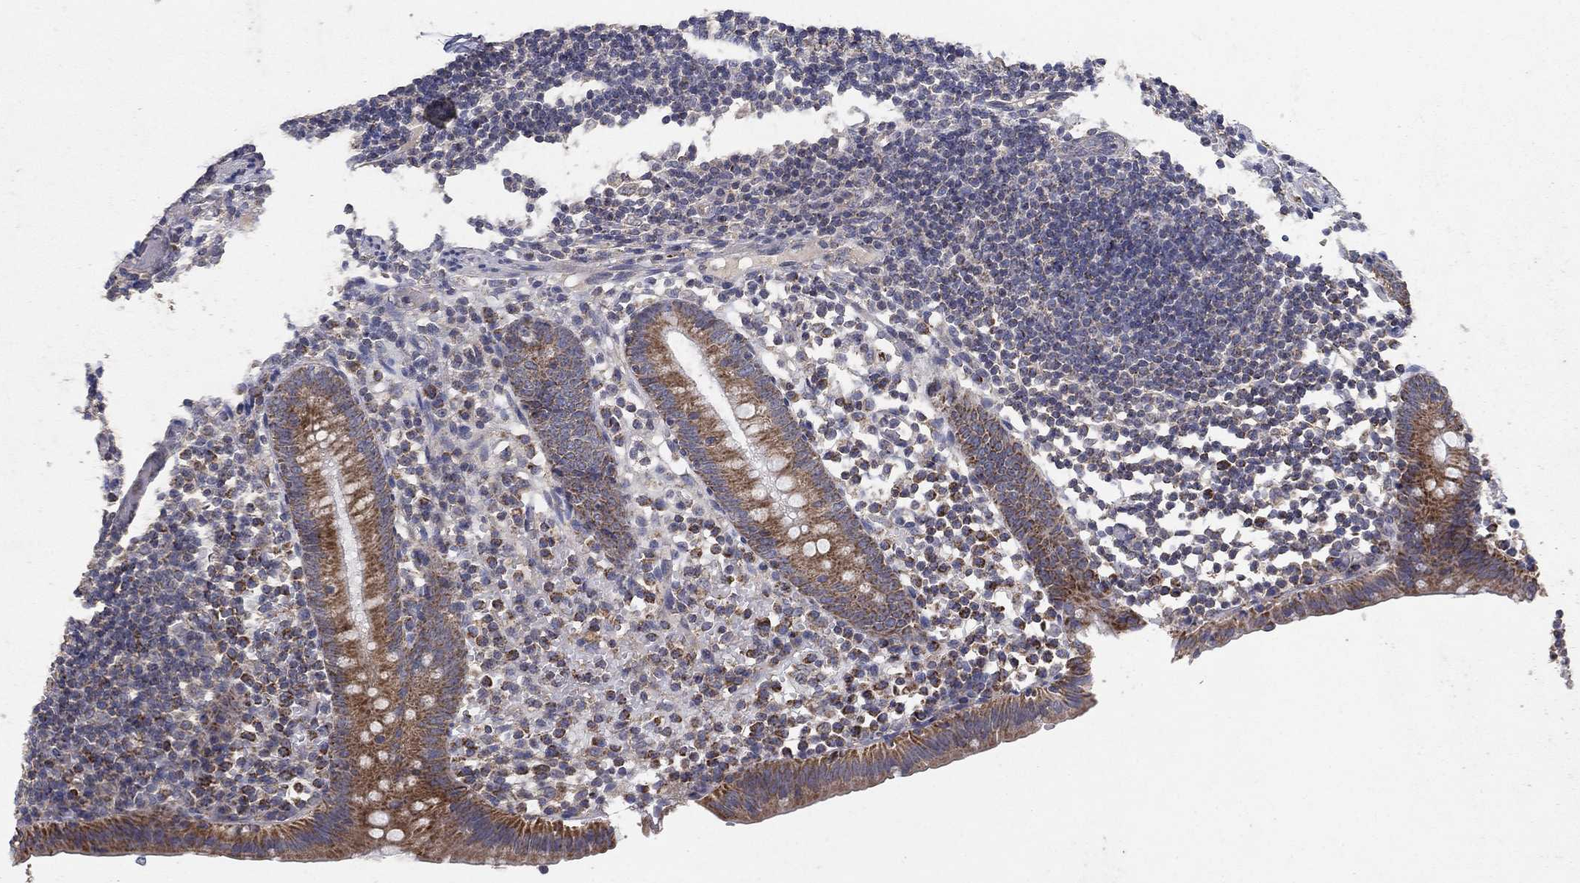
{"staining": {"intensity": "moderate", "quantity": ">75%", "location": "cytoplasmic/membranous"}, "tissue": "appendix", "cell_type": "Glandular cells", "image_type": "normal", "snomed": [{"axis": "morphology", "description": "Normal tissue, NOS"}, {"axis": "topography", "description": "Appendix"}], "caption": "Glandular cells show medium levels of moderate cytoplasmic/membranous positivity in approximately >75% of cells in unremarkable appendix. (Stains: DAB in brown, nuclei in blue, Microscopy: brightfield microscopy at high magnification).", "gene": "GPSM1", "patient": {"sex": "female", "age": 40}}